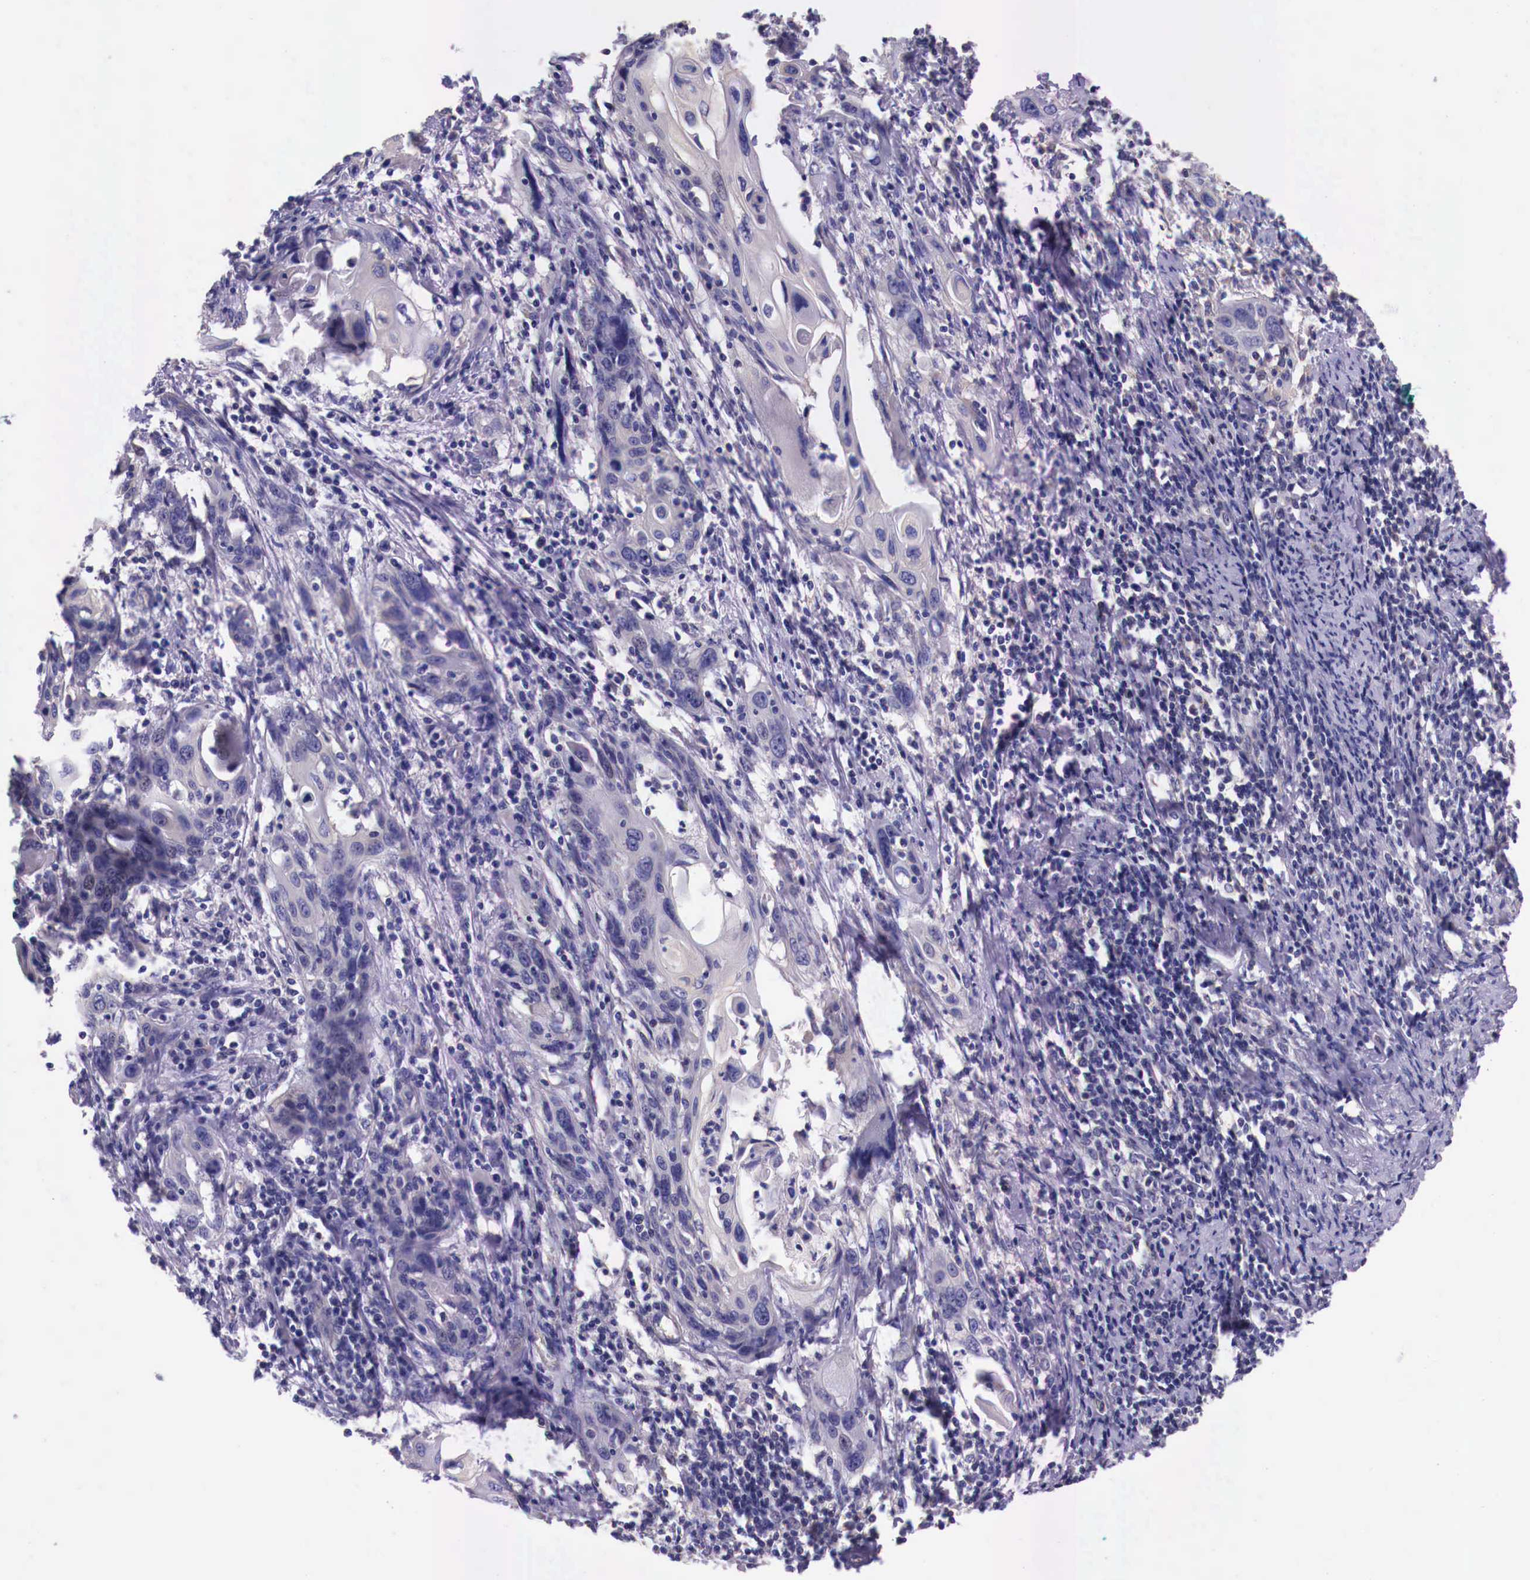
{"staining": {"intensity": "negative", "quantity": "none", "location": "none"}, "tissue": "cervical cancer", "cell_type": "Tumor cells", "image_type": "cancer", "snomed": [{"axis": "morphology", "description": "Squamous cell carcinoma, NOS"}, {"axis": "topography", "description": "Cervix"}], "caption": "This histopathology image is of cervical cancer stained with immunohistochemistry (IHC) to label a protein in brown with the nuclei are counter-stained blue. There is no positivity in tumor cells.", "gene": "GRIPAP1", "patient": {"sex": "female", "age": 54}}